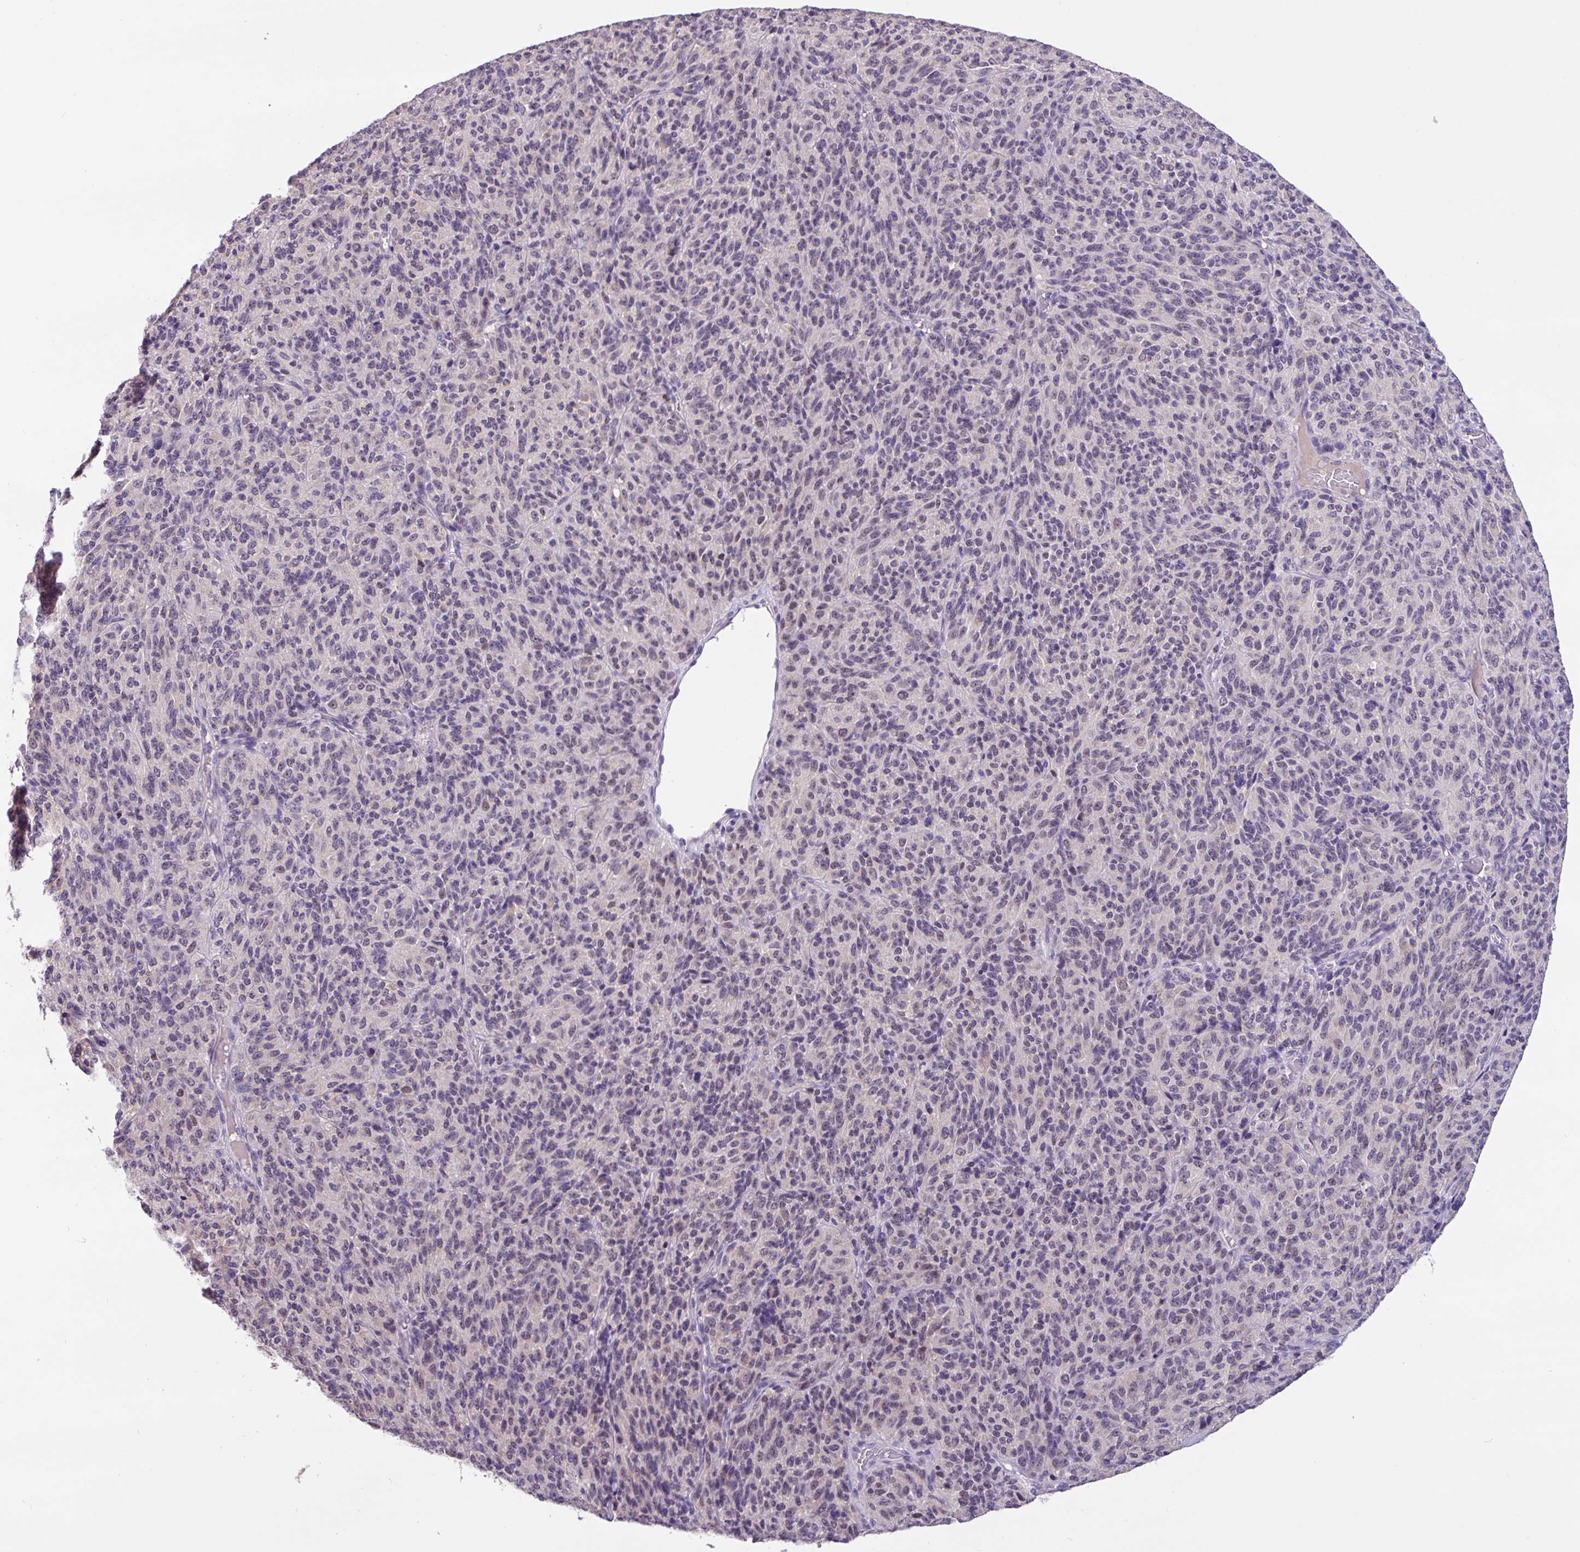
{"staining": {"intensity": "negative", "quantity": "none", "location": "none"}, "tissue": "melanoma", "cell_type": "Tumor cells", "image_type": "cancer", "snomed": [{"axis": "morphology", "description": "Malignant melanoma, Metastatic site"}, {"axis": "topography", "description": "Brain"}], "caption": "This is an immunohistochemistry (IHC) photomicrograph of human malignant melanoma (metastatic site). There is no expression in tumor cells.", "gene": "PAX8", "patient": {"sex": "female", "age": 56}}